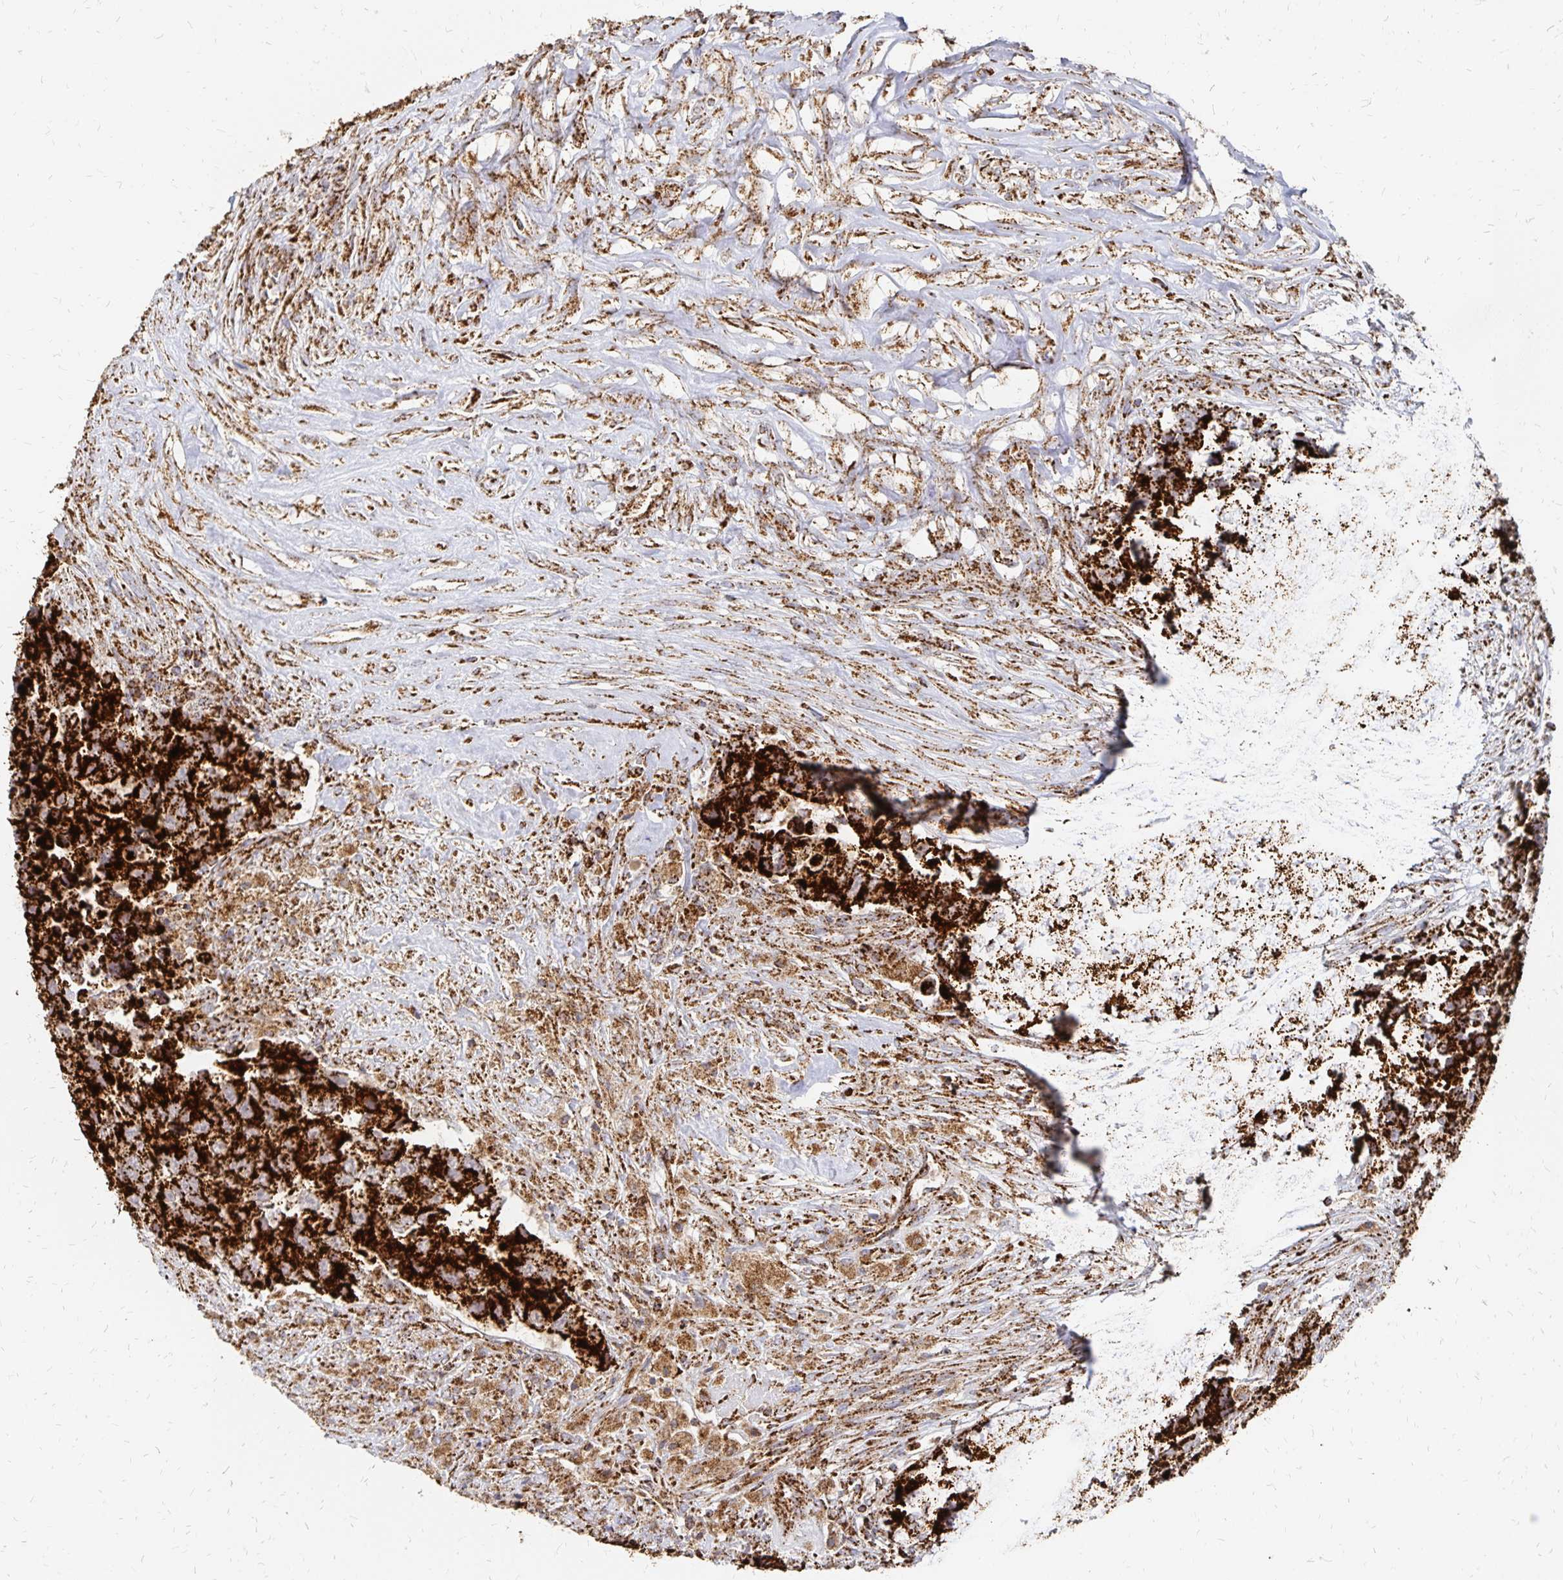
{"staining": {"intensity": "strong", "quantity": ">75%", "location": "cytoplasmic/membranous"}, "tissue": "testis cancer", "cell_type": "Tumor cells", "image_type": "cancer", "snomed": [{"axis": "morphology", "description": "Carcinoma, Embryonal, NOS"}, {"axis": "topography", "description": "Testis"}], "caption": "This is an image of immunohistochemistry (IHC) staining of testis embryonal carcinoma, which shows strong positivity in the cytoplasmic/membranous of tumor cells.", "gene": "STOML2", "patient": {"sex": "male", "age": 24}}